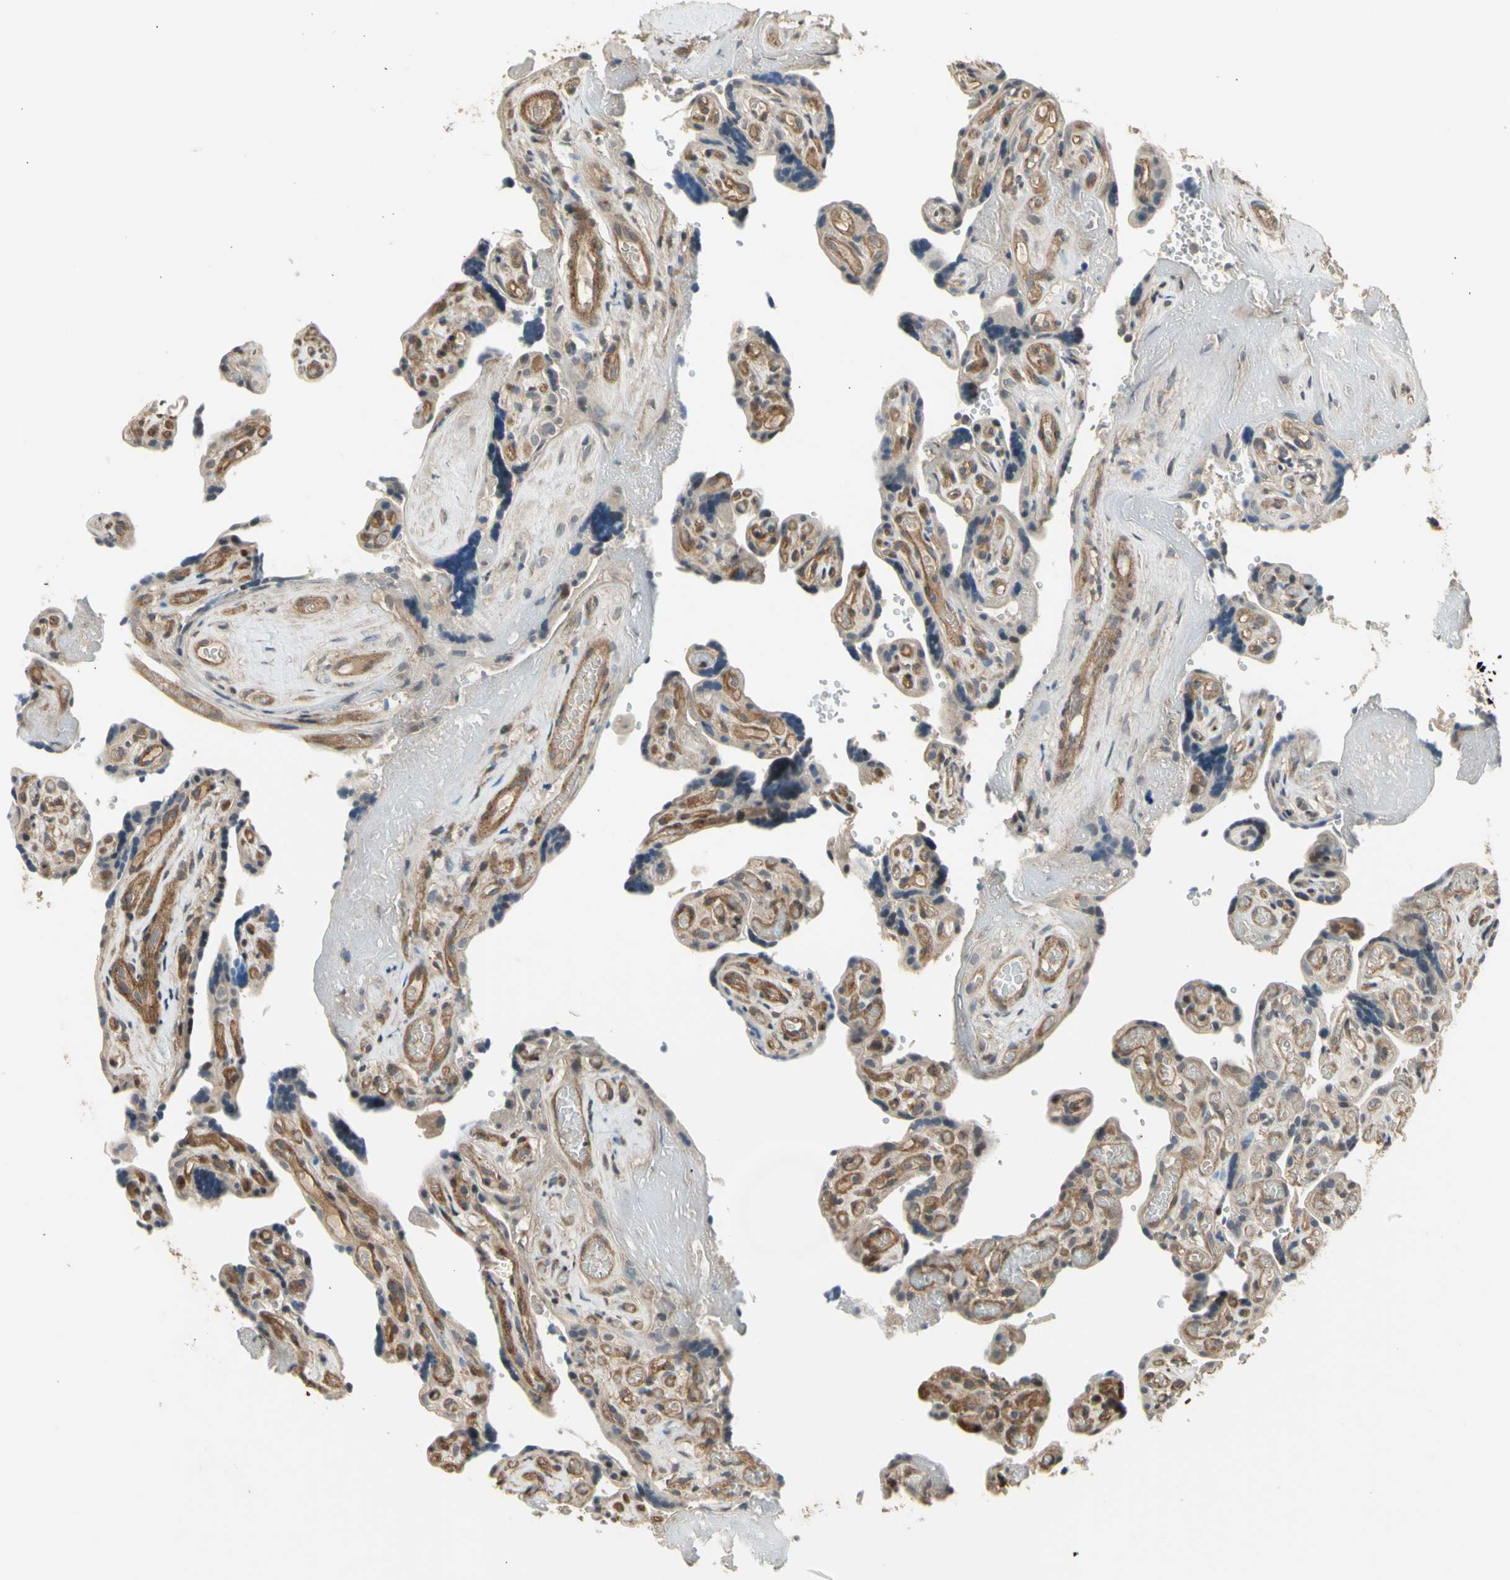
{"staining": {"intensity": "weak", "quantity": "25%-75%", "location": "cytoplasmic/membranous"}, "tissue": "placenta", "cell_type": "Decidual cells", "image_type": "normal", "snomed": [{"axis": "morphology", "description": "Normal tissue, NOS"}, {"axis": "topography", "description": "Placenta"}], "caption": "Decidual cells reveal low levels of weak cytoplasmic/membranous positivity in approximately 25%-75% of cells in normal placenta. (Stains: DAB (3,3'-diaminobenzidine) in brown, nuclei in blue, Microscopy: brightfield microscopy at high magnification).", "gene": "EFNB2", "patient": {"sex": "female", "age": 30}}